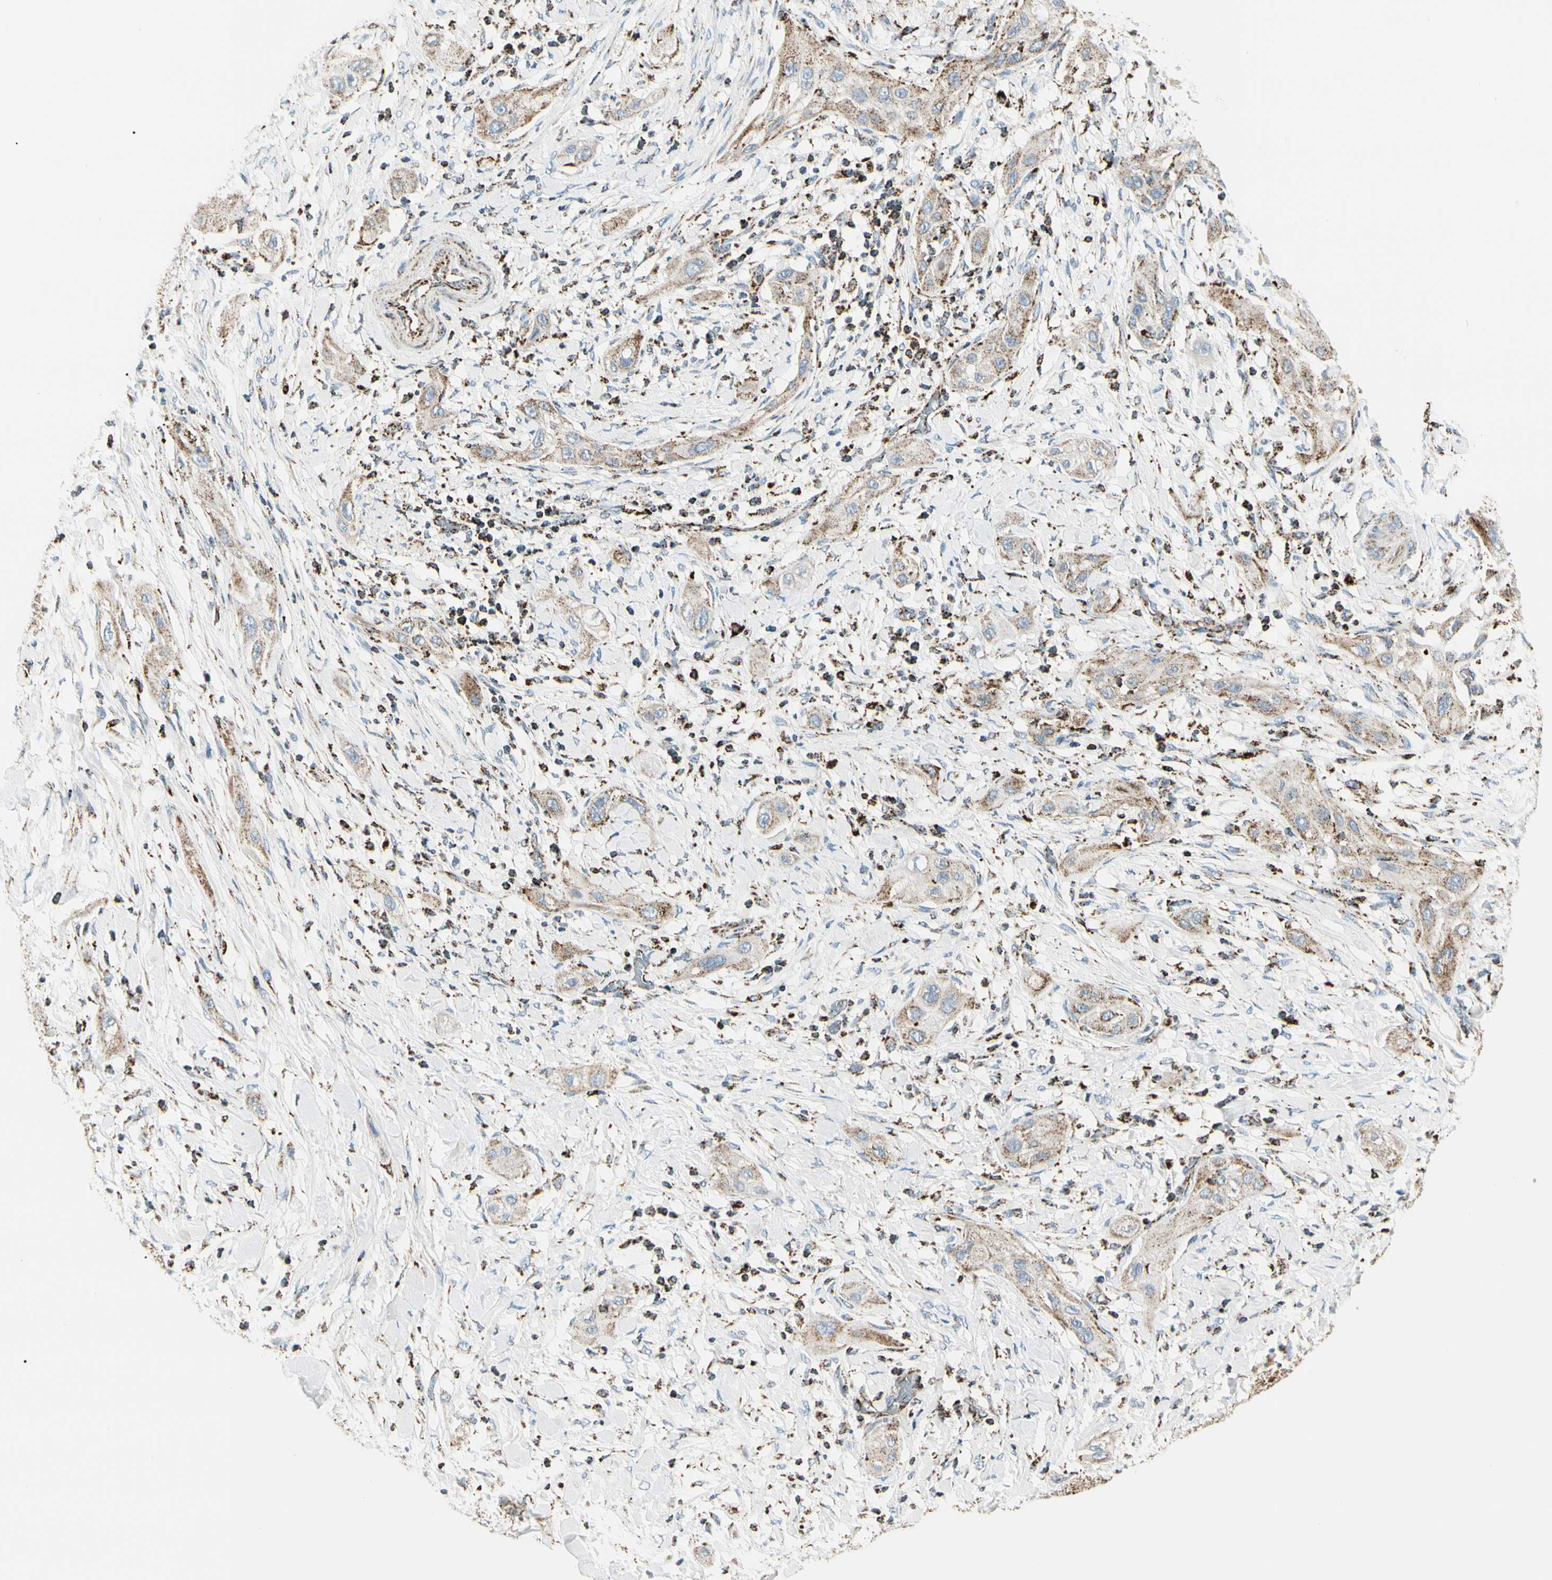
{"staining": {"intensity": "moderate", "quantity": "<25%", "location": "cytoplasmic/membranous"}, "tissue": "lung cancer", "cell_type": "Tumor cells", "image_type": "cancer", "snomed": [{"axis": "morphology", "description": "Squamous cell carcinoma, NOS"}, {"axis": "topography", "description": "Lung"}], "caption": "IHC image of neoplastic tissue: human lung squamous cell carcinoma stained using immunohistochemistry (IHC) exhibits low levels of moderate protein expression localized specifically in the cytoplasmic/membranous of tumor cells, appearing as a cytoplasmic/membranous brown color.", "gene": "ME2", "patient": {"sex": "female", "age": 47}}